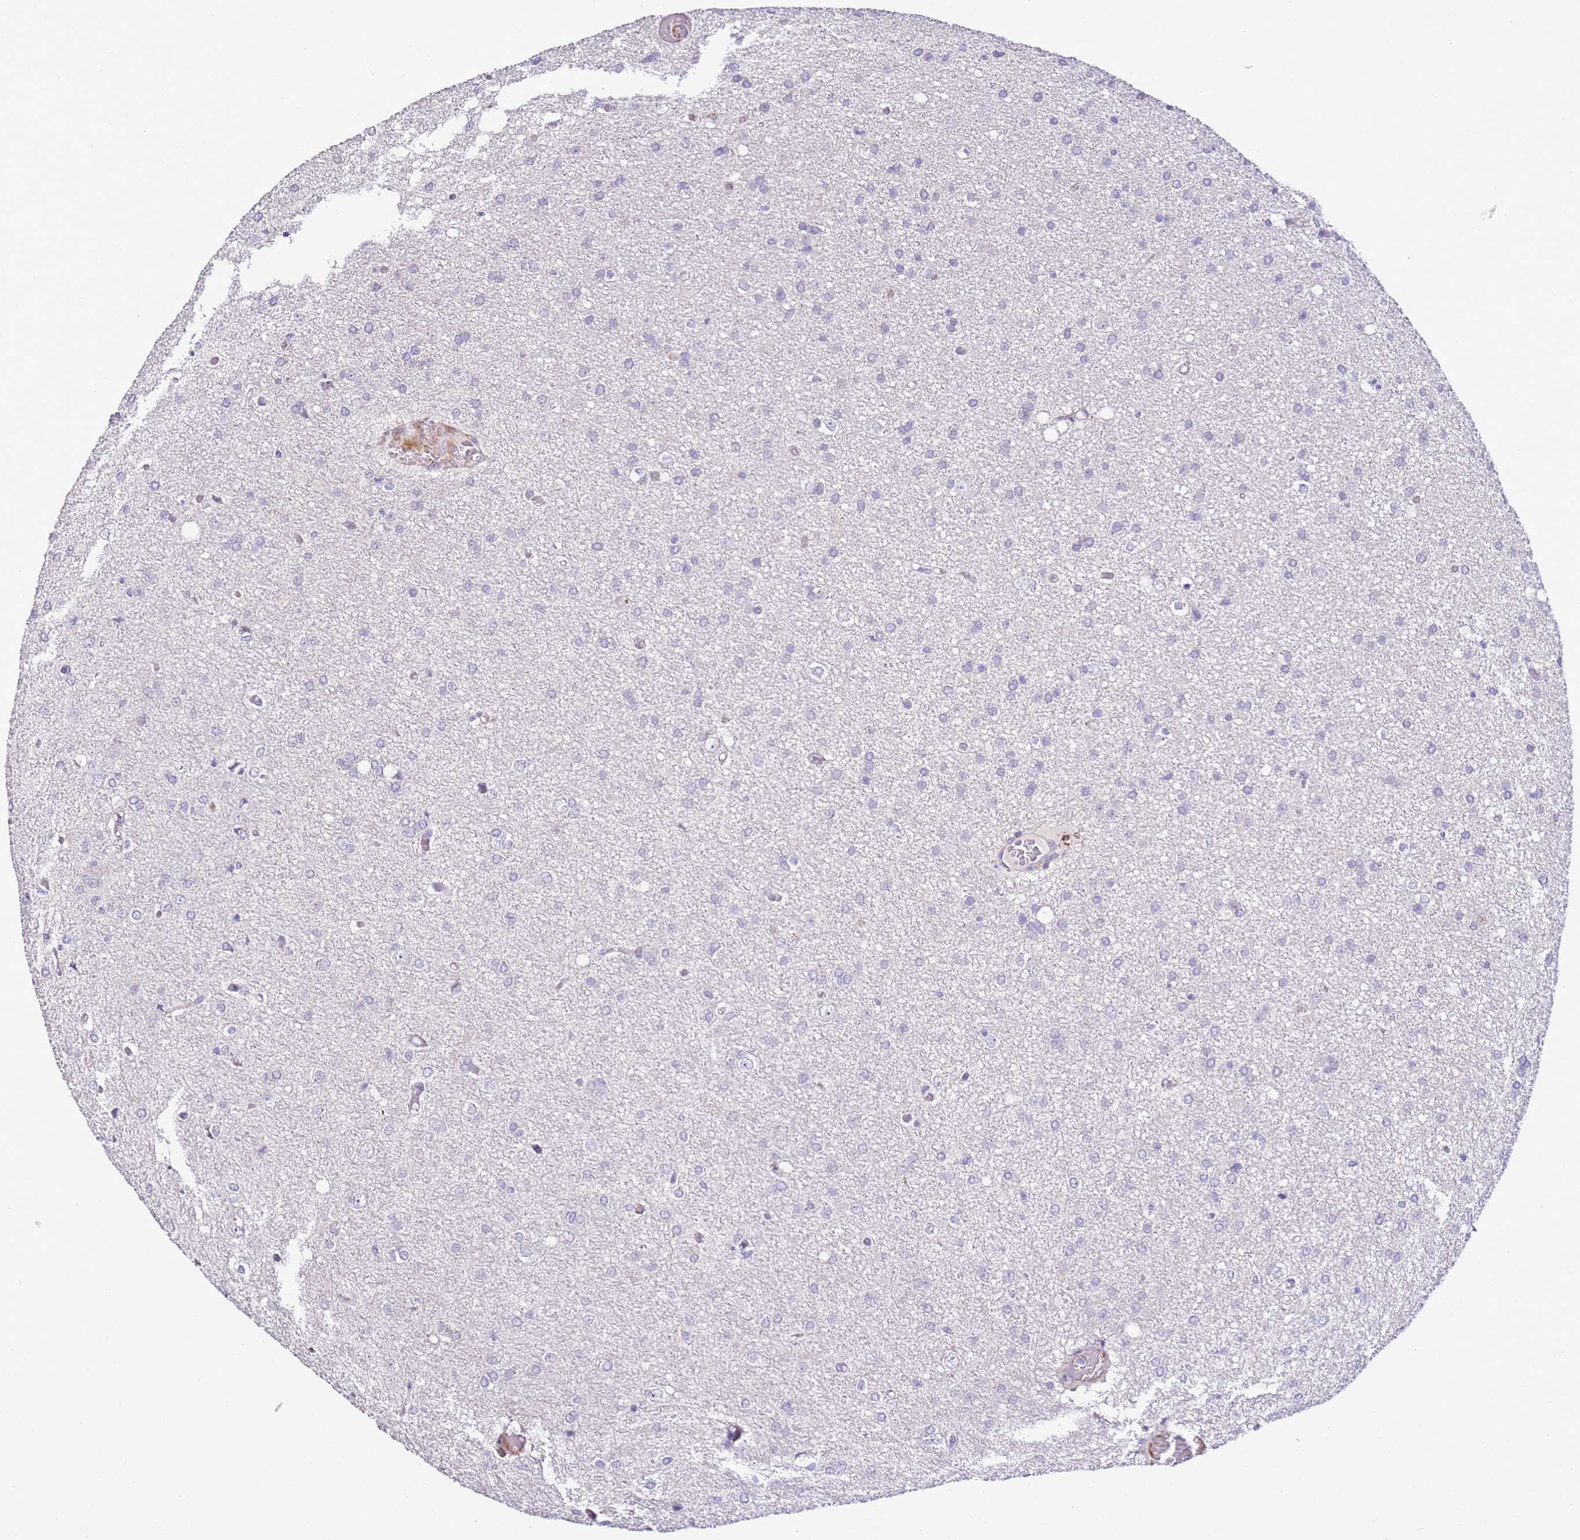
{"staining": {"intensity": "negative", "quantity": "none", "location": "none"}, "tissue": "glioma", "cell_type": "Tumor cells", "image_type": "cancer", "snomed": [{"axis": "morphology", "description": "Glioma, malignant, High grade"}, {"axis": "topography", "description": "Brain"}], "caption": "Malignant high-grade glioma stained for a protein using immunohistochemistry displays no positivity tumor cells.", "gene": "HGD", "patient": {"sex": "female", "age": 50}}